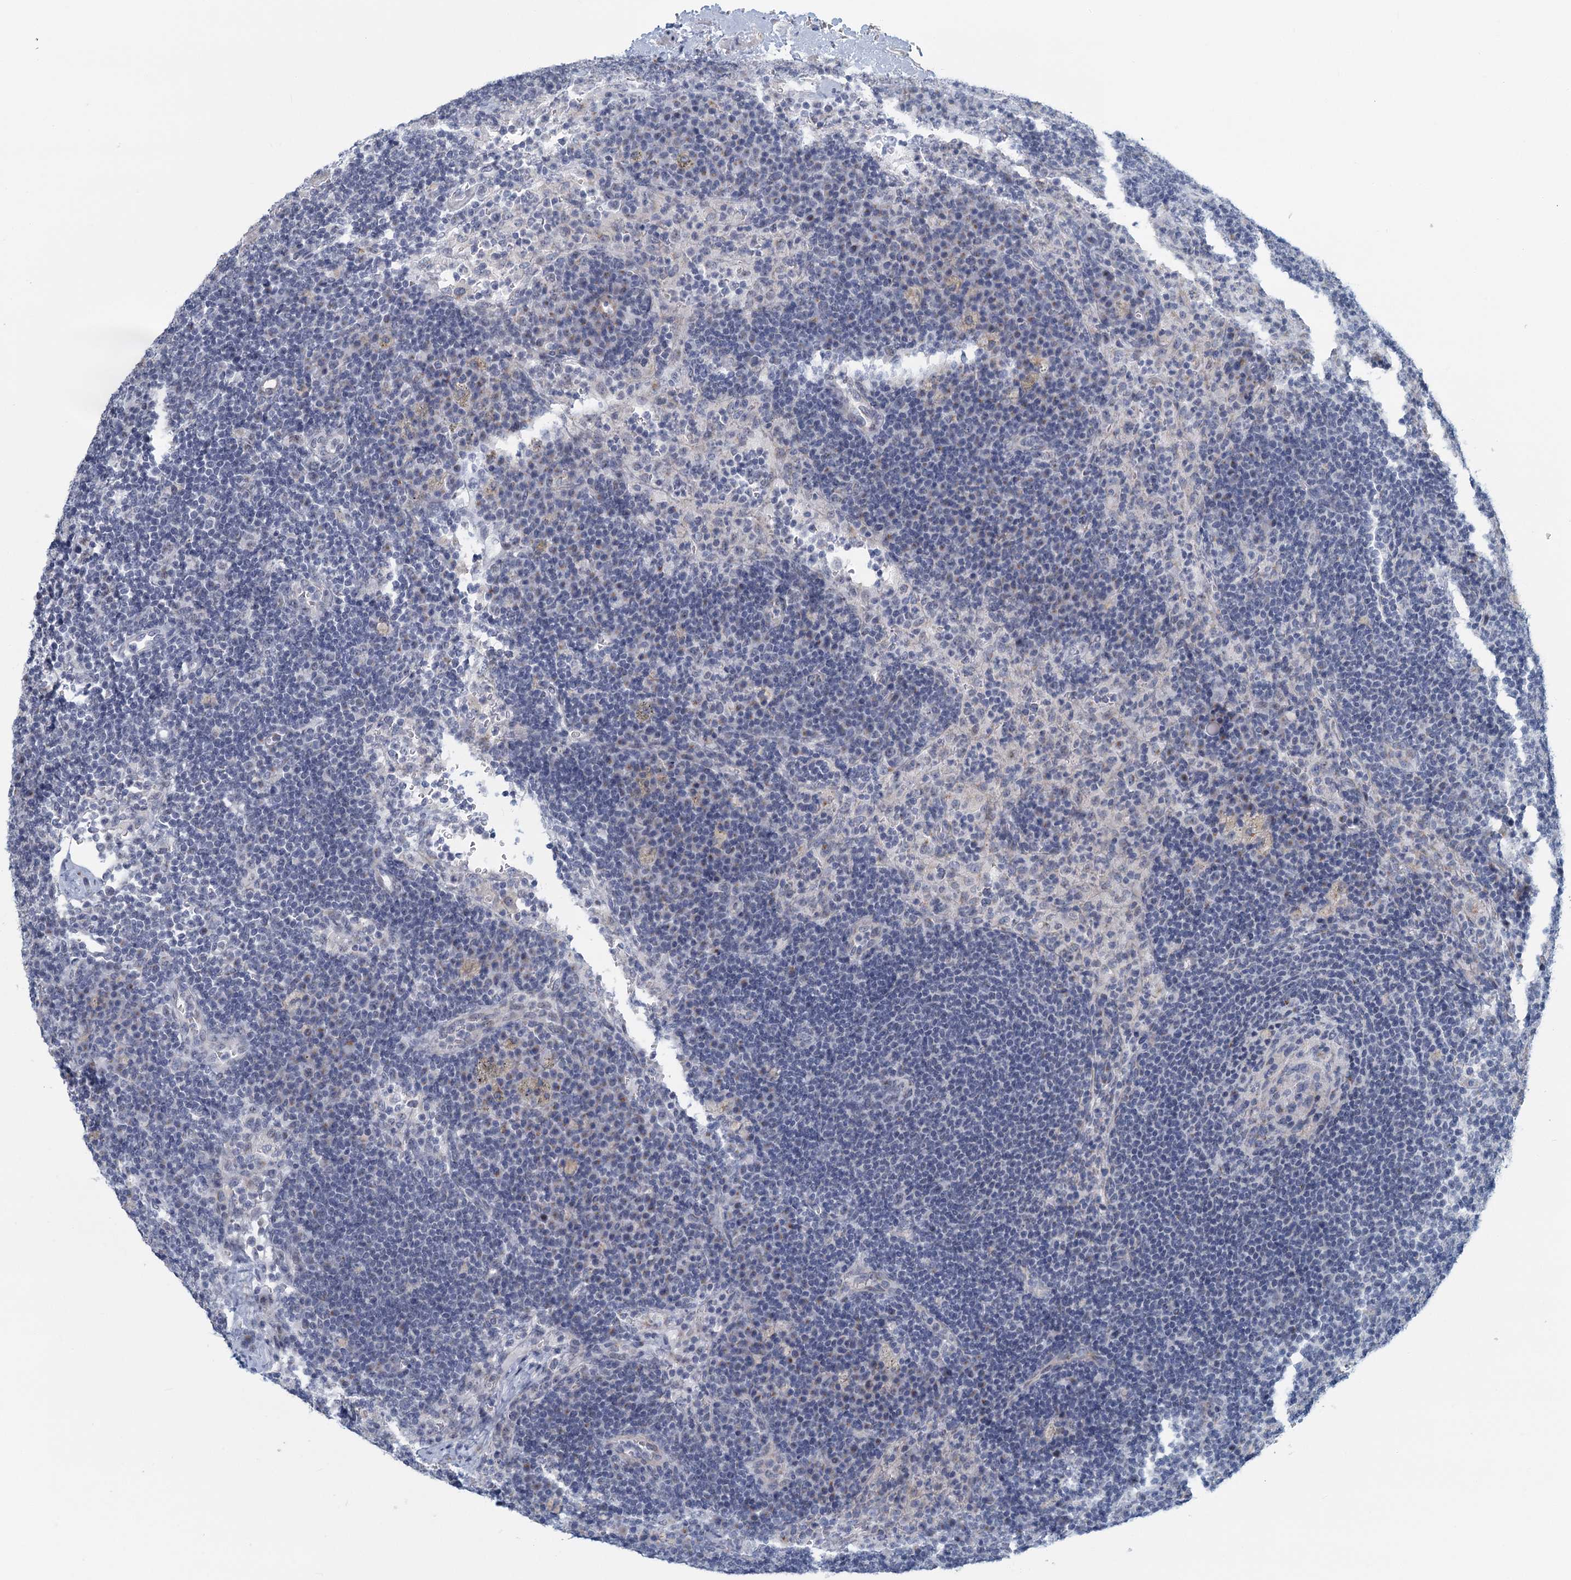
{"staining": {"intensity": "negative", "quantity": "none", "location": "none"}, "tissue": "lymph node", "cell_type": "Germinal center cells", "image_type": "normal", "snomed": [{"axis": "morphology", "description": "Normal tissue, NOS"}, {"axis": "topography", "description": "Lymph node"}], "caption": "High power microscopy image of an immunohistochemistry histopathology image of benign lymph node, revealing no significant staining in germinal center cells.", "gene": "ZNF527", "patient": {"sex": "female", "age": 70}}